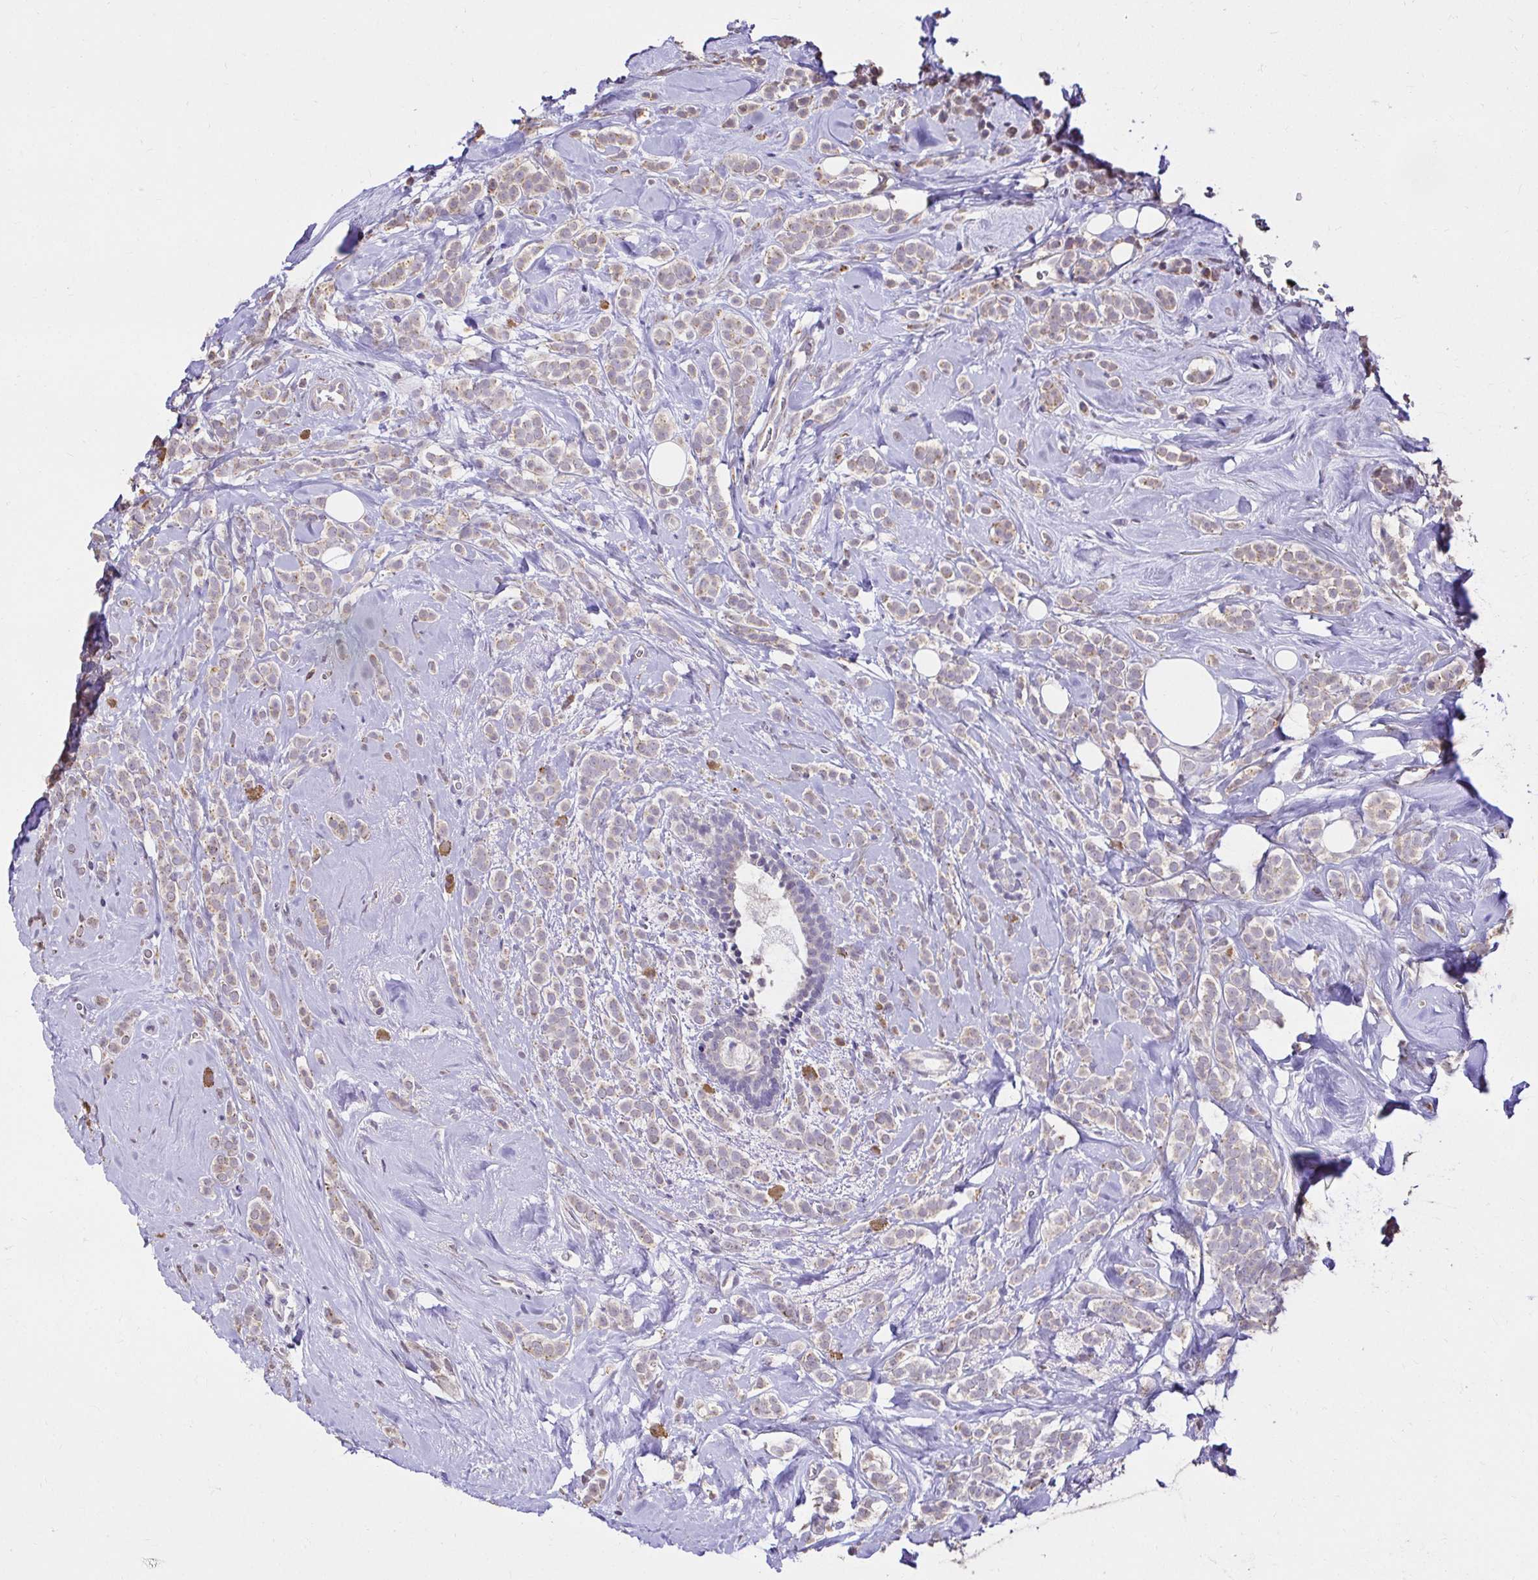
{"staining": {"intensity": "weak", "quantity": ">75%", "location": "cytoplasmic/membranous"}, "tissue": "breast cancer", "cell_type": "Tumor cells", "image_type": "cancer", "snomed": [{"axis": "morphology", "description": "Lobular carcinoma"}, {"axis": "topography", "description": "Breast"}], "caption": "Breast cancer (lobular carcinoma) stained with a brown dye displays weak cytoplasmic/membranous positive staining in approximately >75% of tumor cells.", "gene": "KIAA1210", "patient": {"sex": "female", "age": 49}}